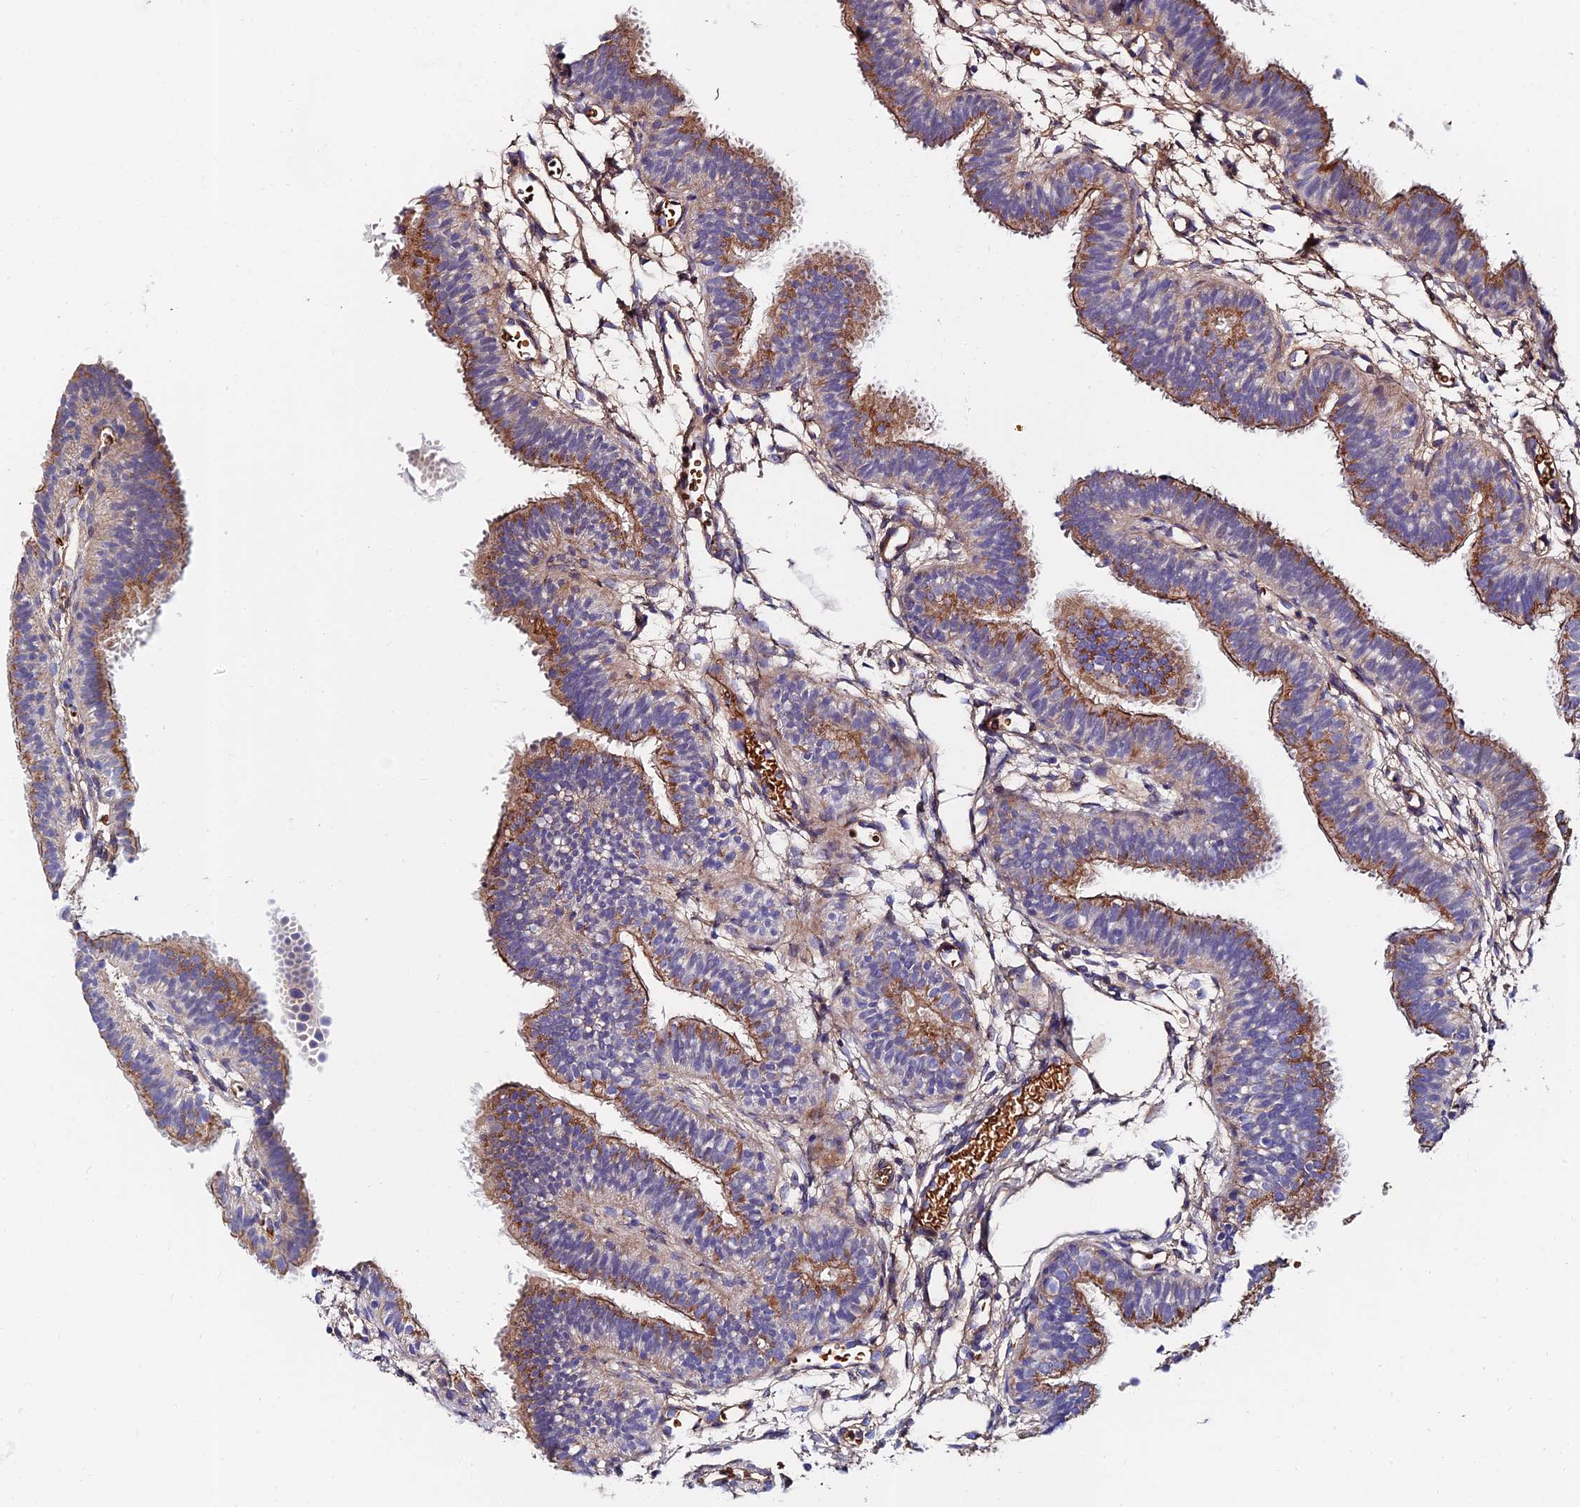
{"staining": {"intensity": "moderate", "quantity": ">75%", "location": "cytoplasmic/membranous"}, "tissue": "fallopian tube", "cell_type": "Glandular cells", "image_type": "normal", "snomed": [{"axis": "morphology", "description": "Normal tissue, NOS"}, {"axis": "topography", "description": "Fallopian tube"}], "caption": "Fallopian tube stained with IHC displays moderate cytoplasmic/membranous expression in approximately >75% of glandular cells. (Stains: DAB (3,3'-diaminobenzidine) in brown, nuclei in blue, Microscopy: brightfield microscopy at high magnification).", "gene": "ADGRF3", "patient": {"sex": "female", "age": 35}}